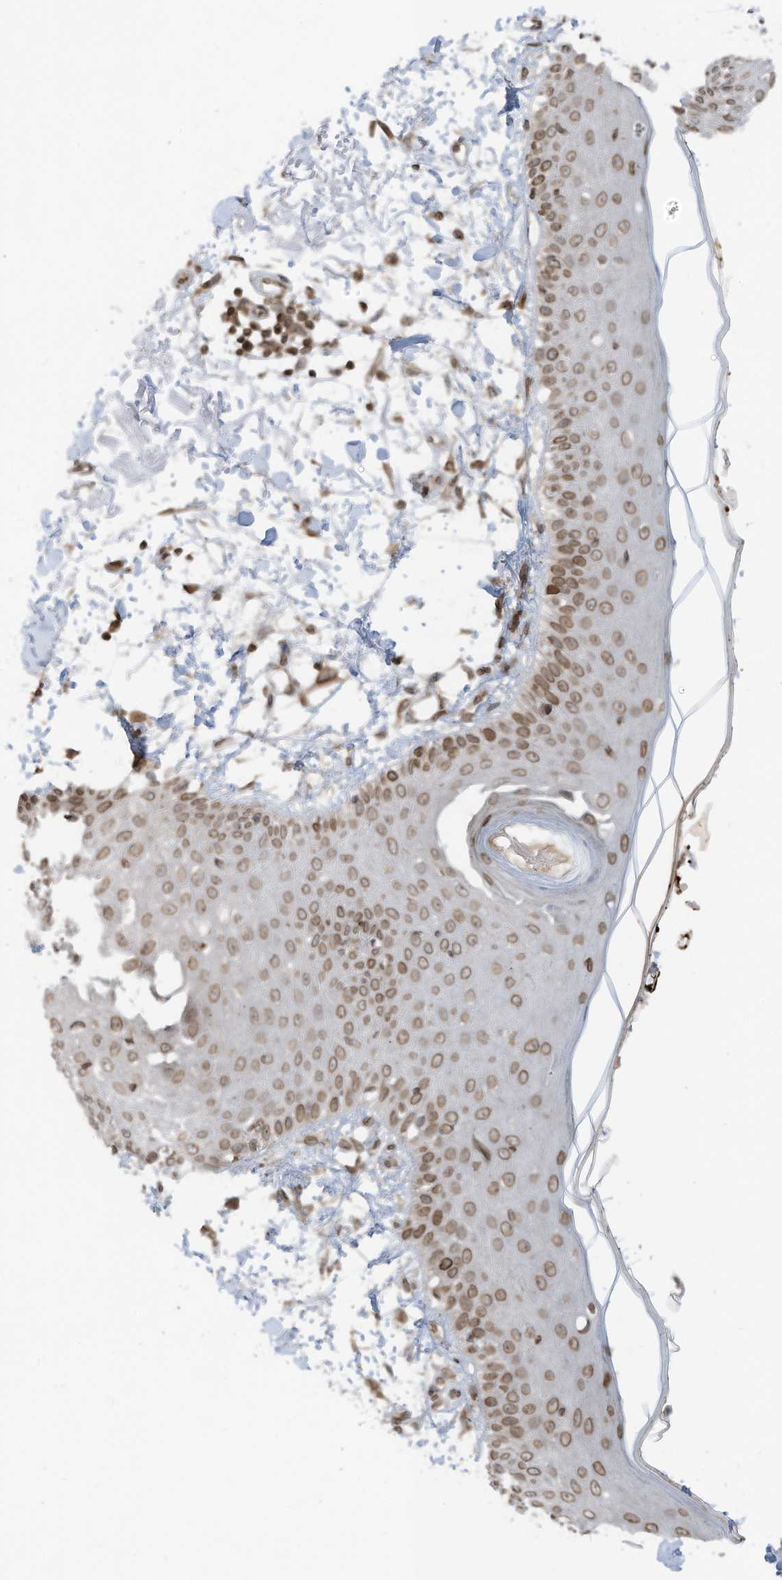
{"staining": {"intensity": "moderate", "quantity": "25%-75%", "location": "cytoplasmic/membranous"}, "tissue": "skin", "cell_type": "Fibroblasts", "image_type": "normal", "snomed": [{"axis": "morphology", "description": "Normal tissue, NOS"}, {"axis": "morphology", "description": "Squamous cell carcinoma, NOS"}, {"axis": "topography", "description": "Skin"}, {"axis": "topography", "description": "Peripheral nerve tissue"}], "caption": "Normal skin exhibits moderate cytoplasmic/membranous positivity in about 25%-75% of fibroblasts, visualized by immunohistochemistry. Immunohistochemistry (ihc) stains the protein in brown and the nuclei are stained blue.", "gene": "RABL3", "patient": {"sex": "male", "age": 83}}